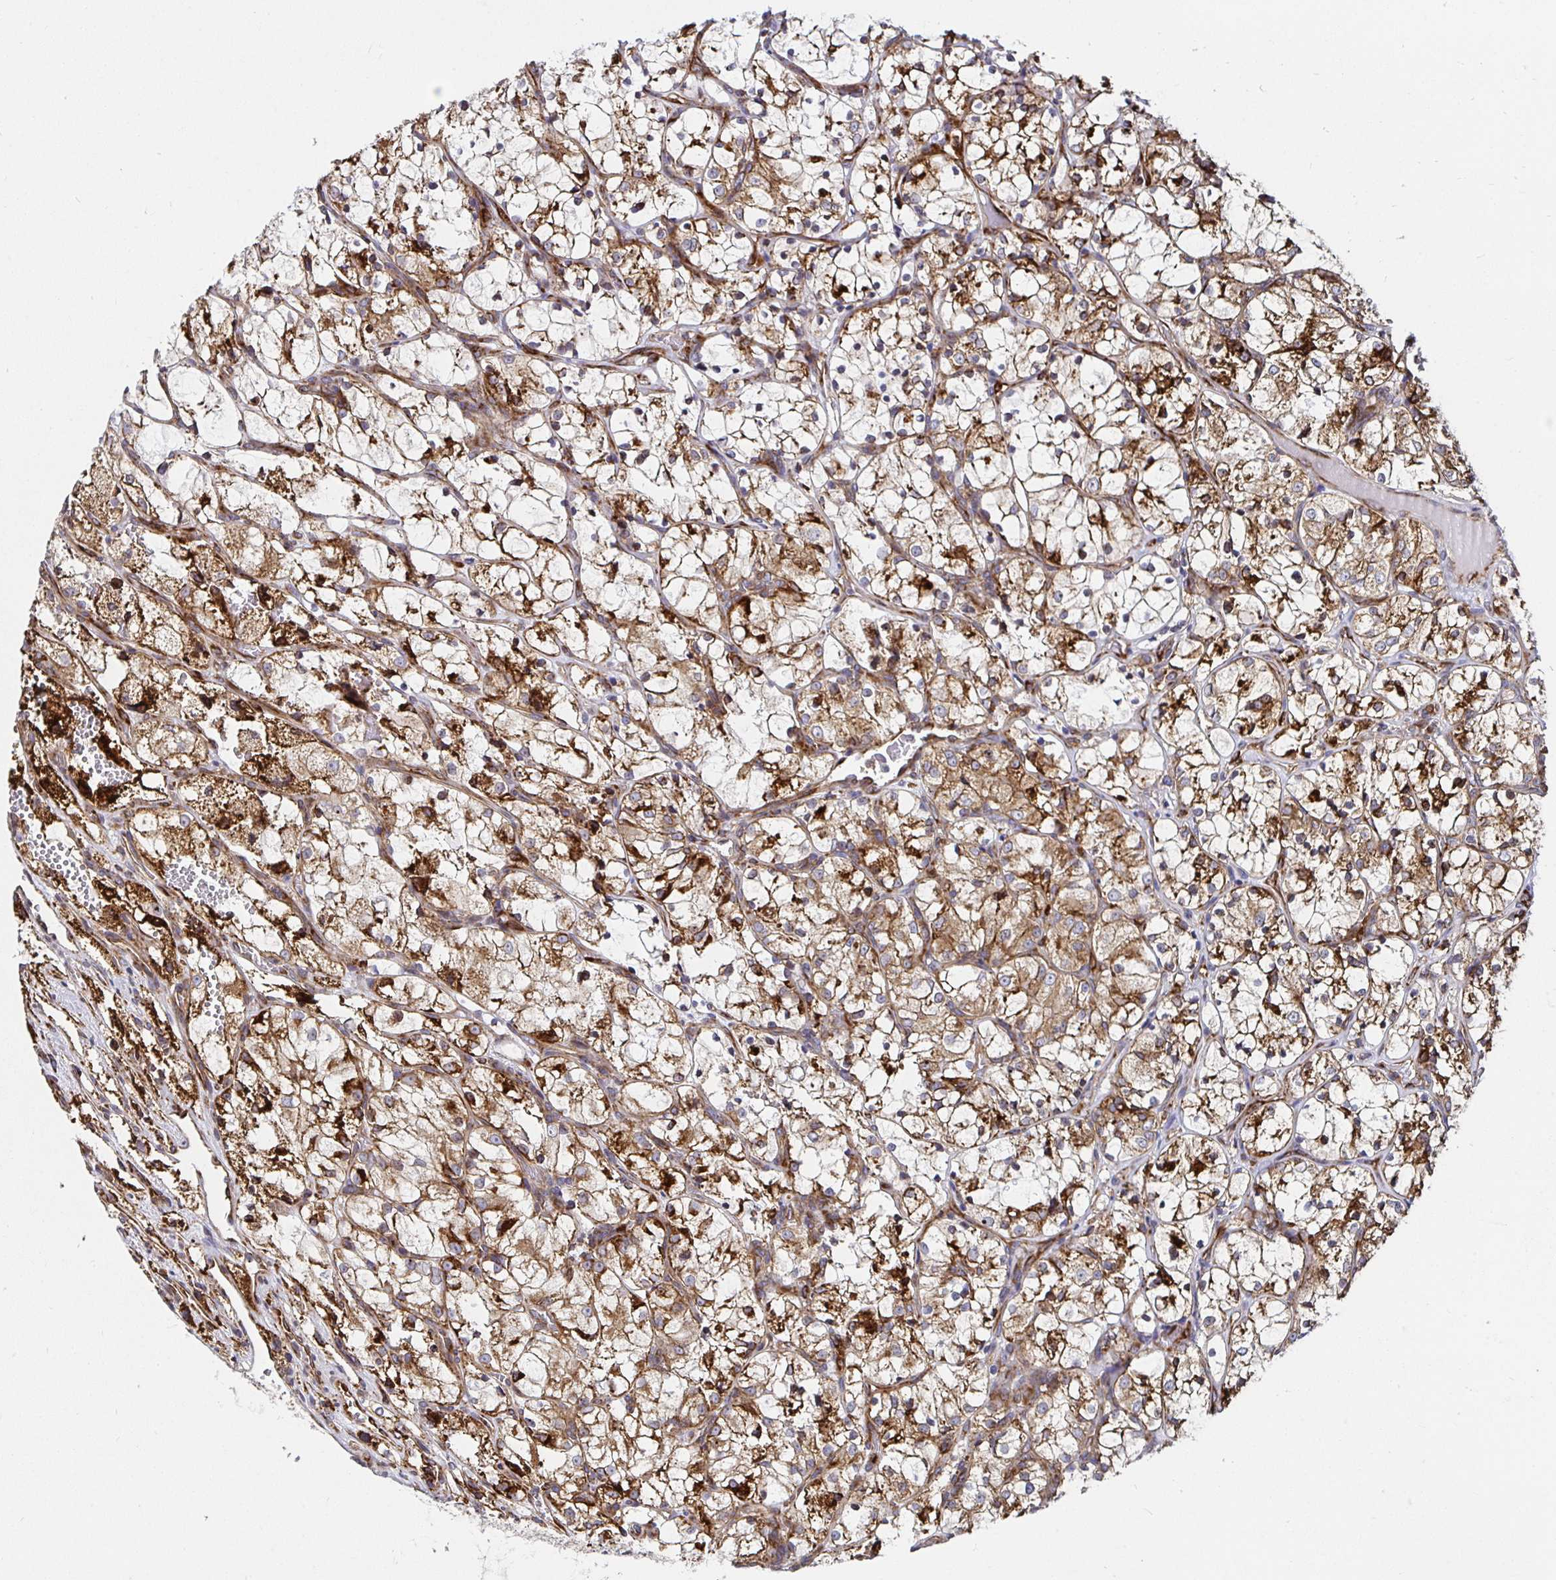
{"staining": {"intensity": "moderate", "quantity": ">75%", "location": "cytoplasmic/membranous"}, "tissue": "renal cancer", "cell_type": "Tumor cells", "image_type": "cancer", "snomed": [{"axis": "morphology", "description": "Adenocarcinoma, NOS"}, {"axis": "topography", "description": "Kidney"}], "caption": "Tumor cells demonstrate medium levels of moderate cytoplasmic/membranous expression in approximately >75% of cells in human renal adenocarcinoma.", "gene": "SMYD3", "patient": {"sex": "female", "age": 69}}